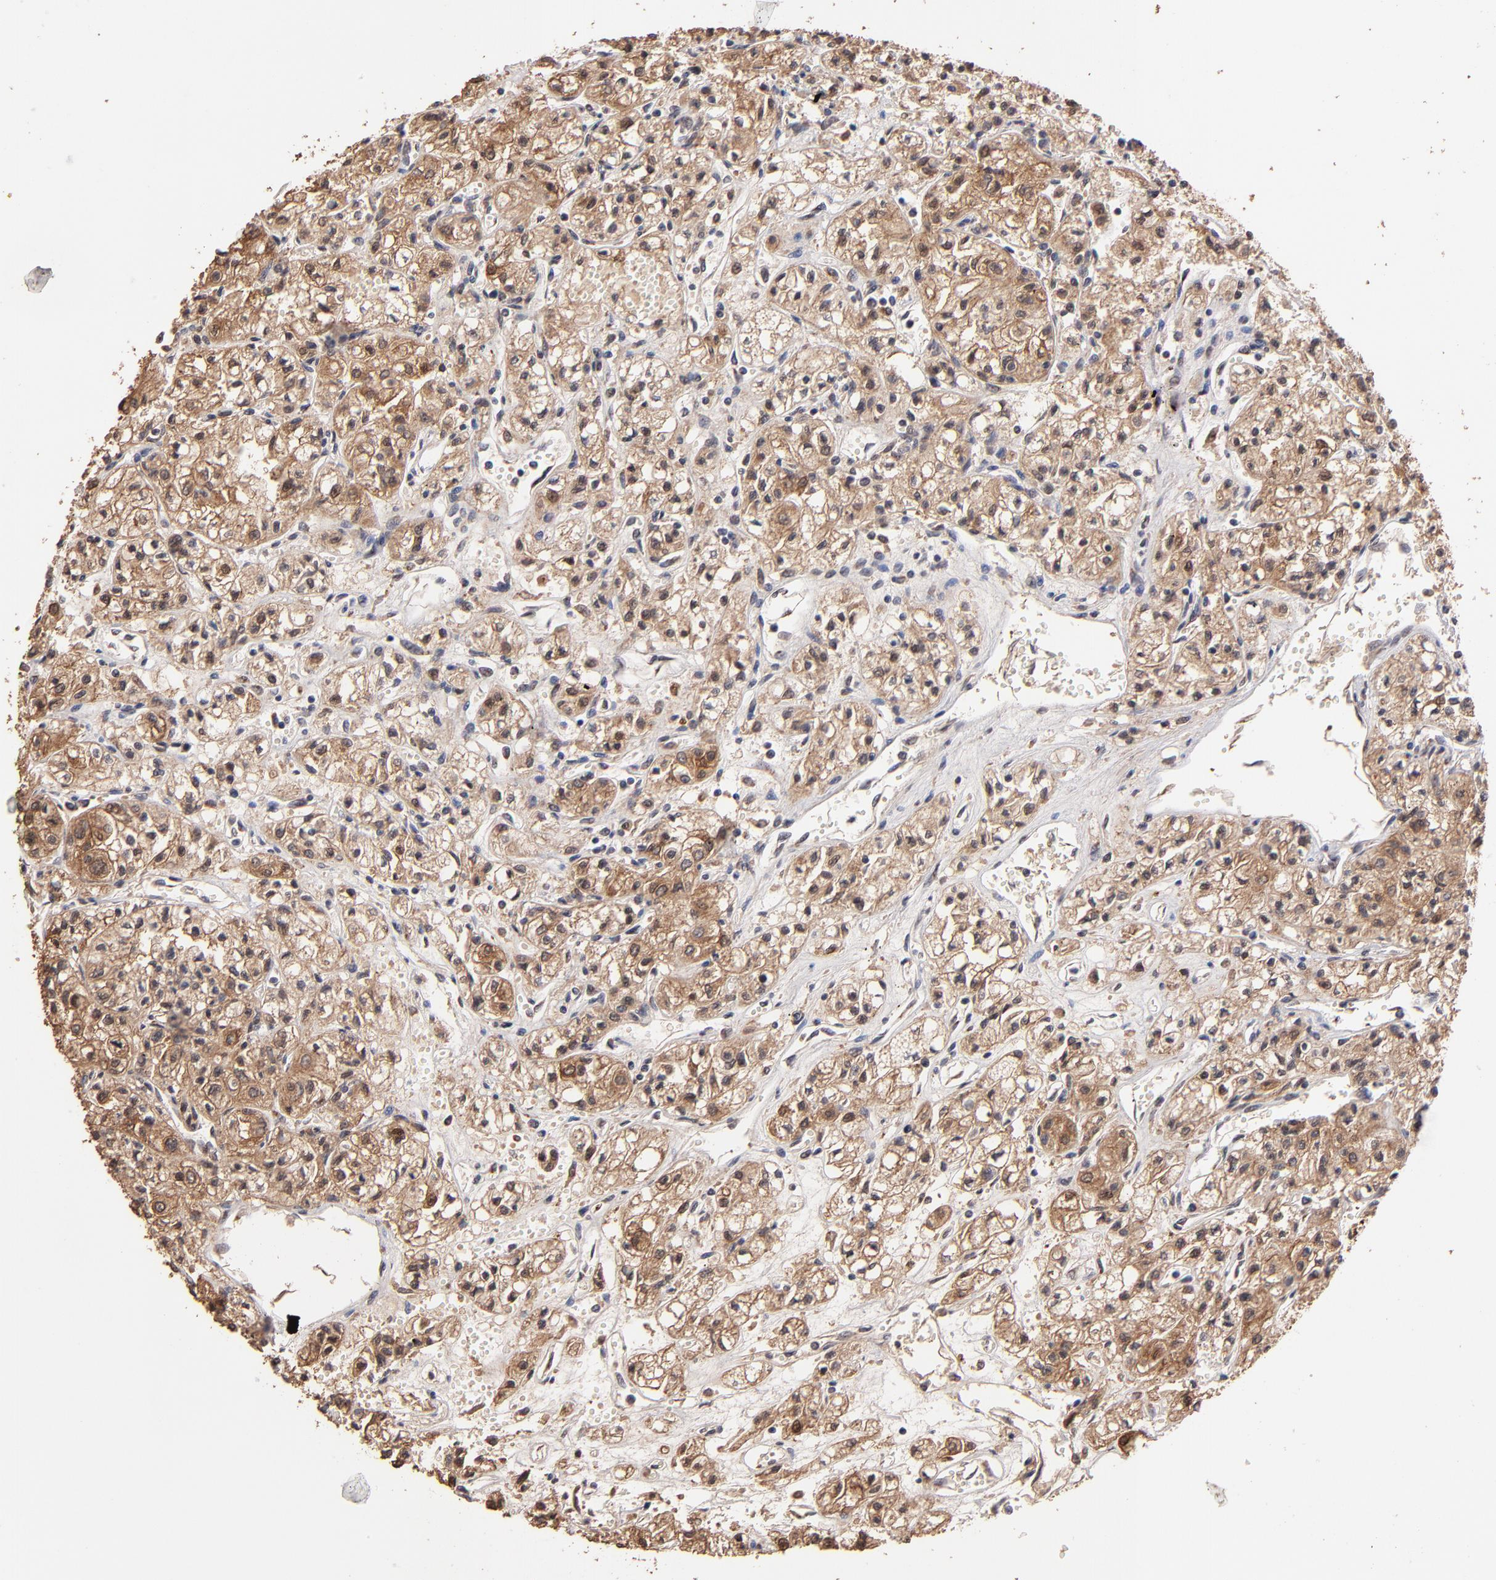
{"staining": {"intensity": "moderate", "quantity": ">75%", "location": "cytoplasmic/membranous"}, "tissue": "renal cancer", "cell_type": "Tumor cells", "image_type": "cancer", "snomed": [{"axis": "morphology", "description": "Adenocarcinoma, NOS"}, {"axis": "topography", "description": "Kidney"}], "caption": "Renal cancer tissue displays moderate cytoplasmic/membranous staining in approximately >75% of tumor cells", "gene": "EAPP", "patient": {"sex": "male", "age": 78}}